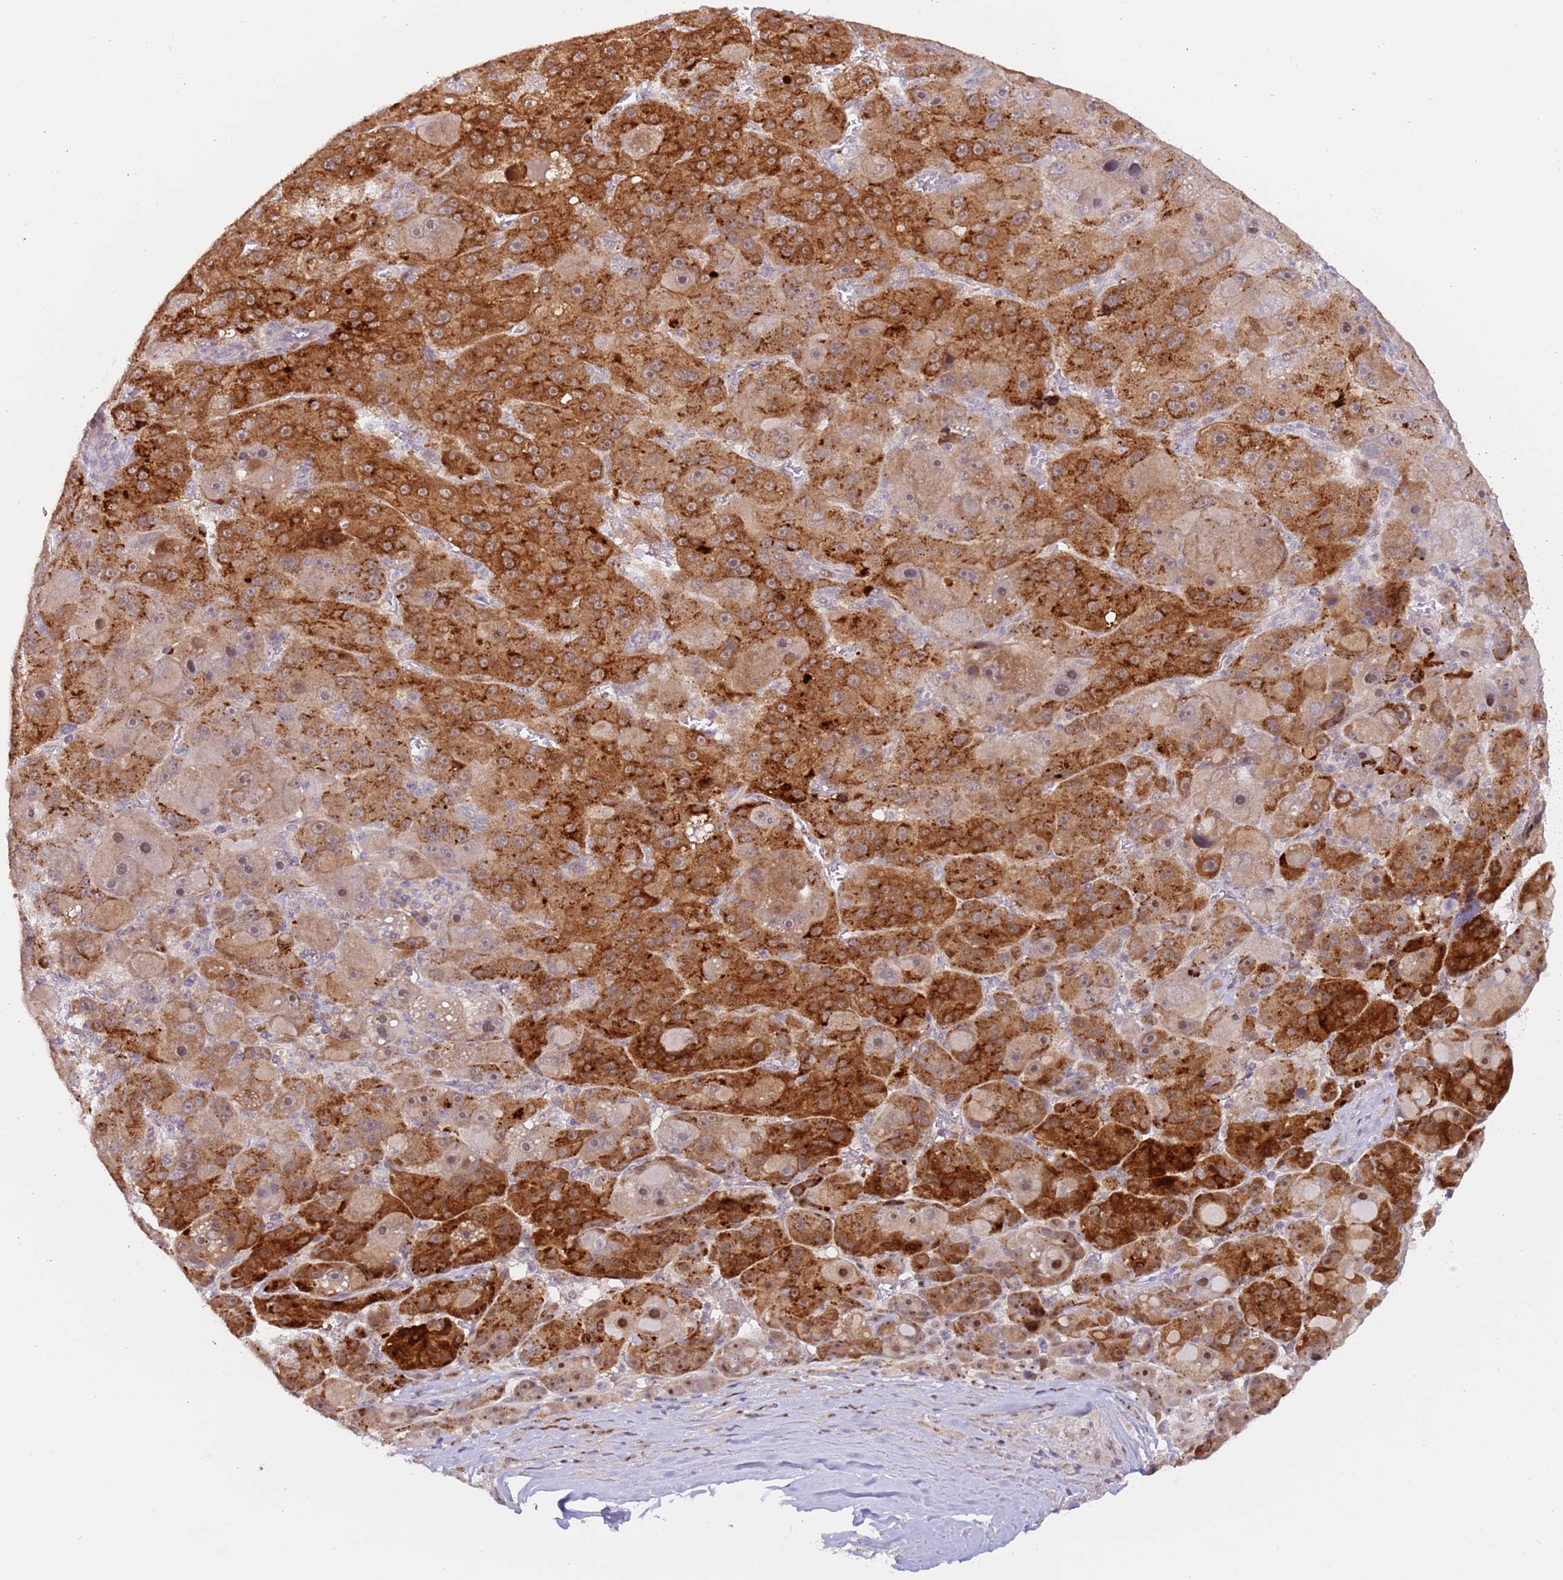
{"staining": {"intensity": "strong", "quantity": ">75%", "location": "cytoplasmic/membranous"}, "tissue": "liver cancer", "cell_type": "Tumor cells", "image_type": "cancer", "snomed": [{"axis": "morphology", "description": "Carcinoma, Hepatocellular, NOS"}, {"axis": "topography", "description": "Liver"}], "caption": "Liver cancer stained for a protein (brown) reveals strong cytoplasmic/membranous positive positivity in about >75% of tumor cells.", "gene": "LGALSL", "patient": {"sex": "male", "age": 76}}